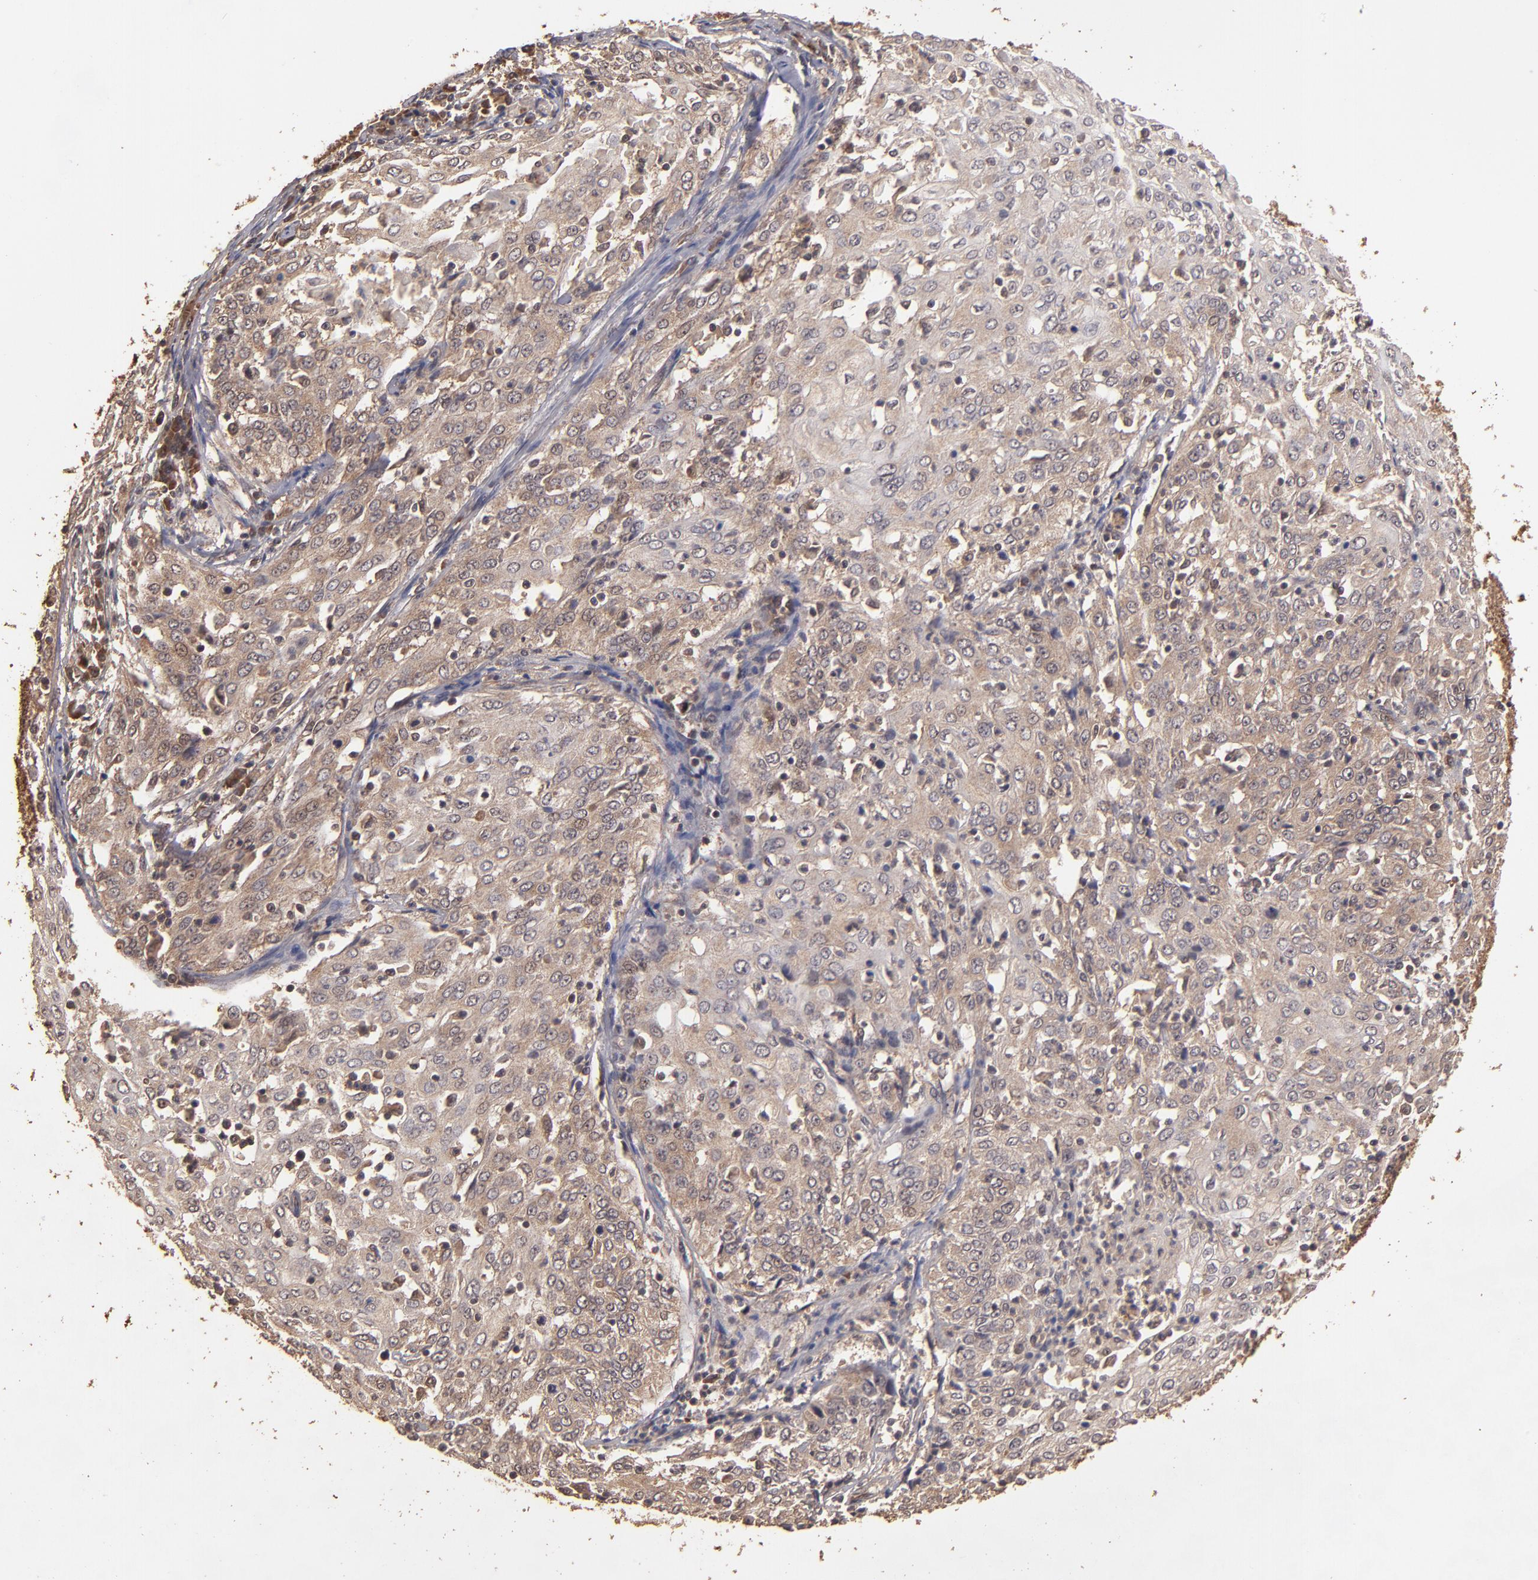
{"staining": {"intensity": "moderate", "quantity": ">75%", "location": "cytoplasmic/membranous"}, "tissue": "cervical cancer", "cell_type": "Tumor cells", "image_type": "cancer", "snomed": [{"axis": "morphology", "description": "Squamous cell carcinoma, NOS"}, {"axis": "topography", "description": "Cervix"}], "caption": "Protein expression by immunohistochemistry (IHC) exhibits moderate cytoplasmic/membranous staining in approximately >75% of tumor cells in squamous cell carcinoma (cervical). (Stains: DAB (3,3'-diaminobenzidine) in brown, nuclei in blue, Microscopy: brightfield microscopy at high magnification).", "gene": "TXNDC16", "patient": {"sex": "female", "age": 39}}